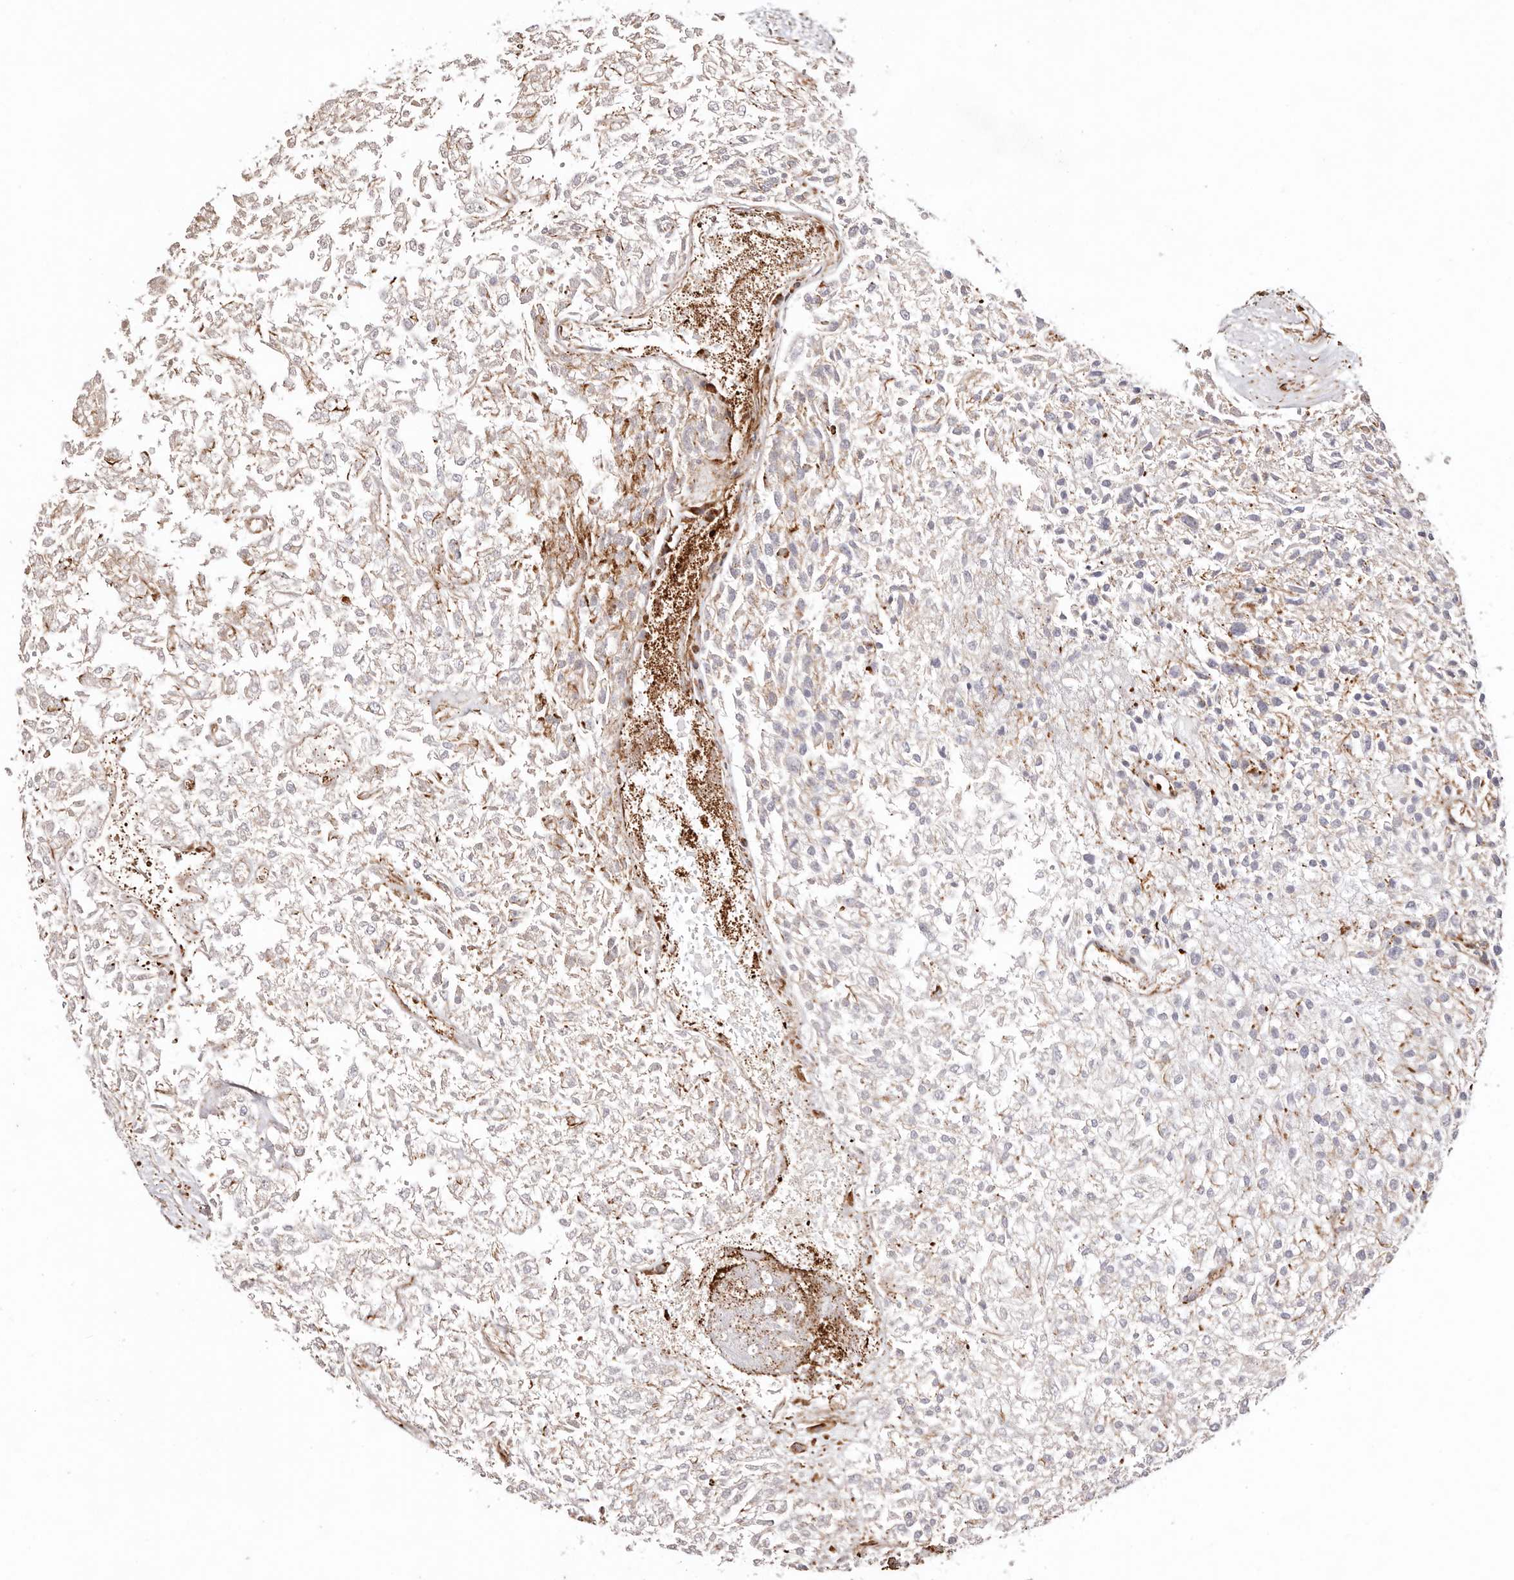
{"staining": {"intensity": "weak", "quantity": "<25%", "location": "cytoplasmic/membranous"}, "tissue": "renal cancer", "cell_type": "Tumor cells", "image_type": "cancer", "snomed": [{"axis": "morphology", "description": "Adenocarcinoma, NOS"}, {"axis": "topography", "description": "Kidney"}], "caption": "Immunohistochemistry (IHC) image of human adenocarcinoma (renal) stained for a protein (brown), which reveals no staining in tumor cells. (Brightfield microscopy of DAB immunohistochemistry (IHC) at high magnification).", "gene": "PTPN22", "patient": {"sex": "female", "age": 54}}